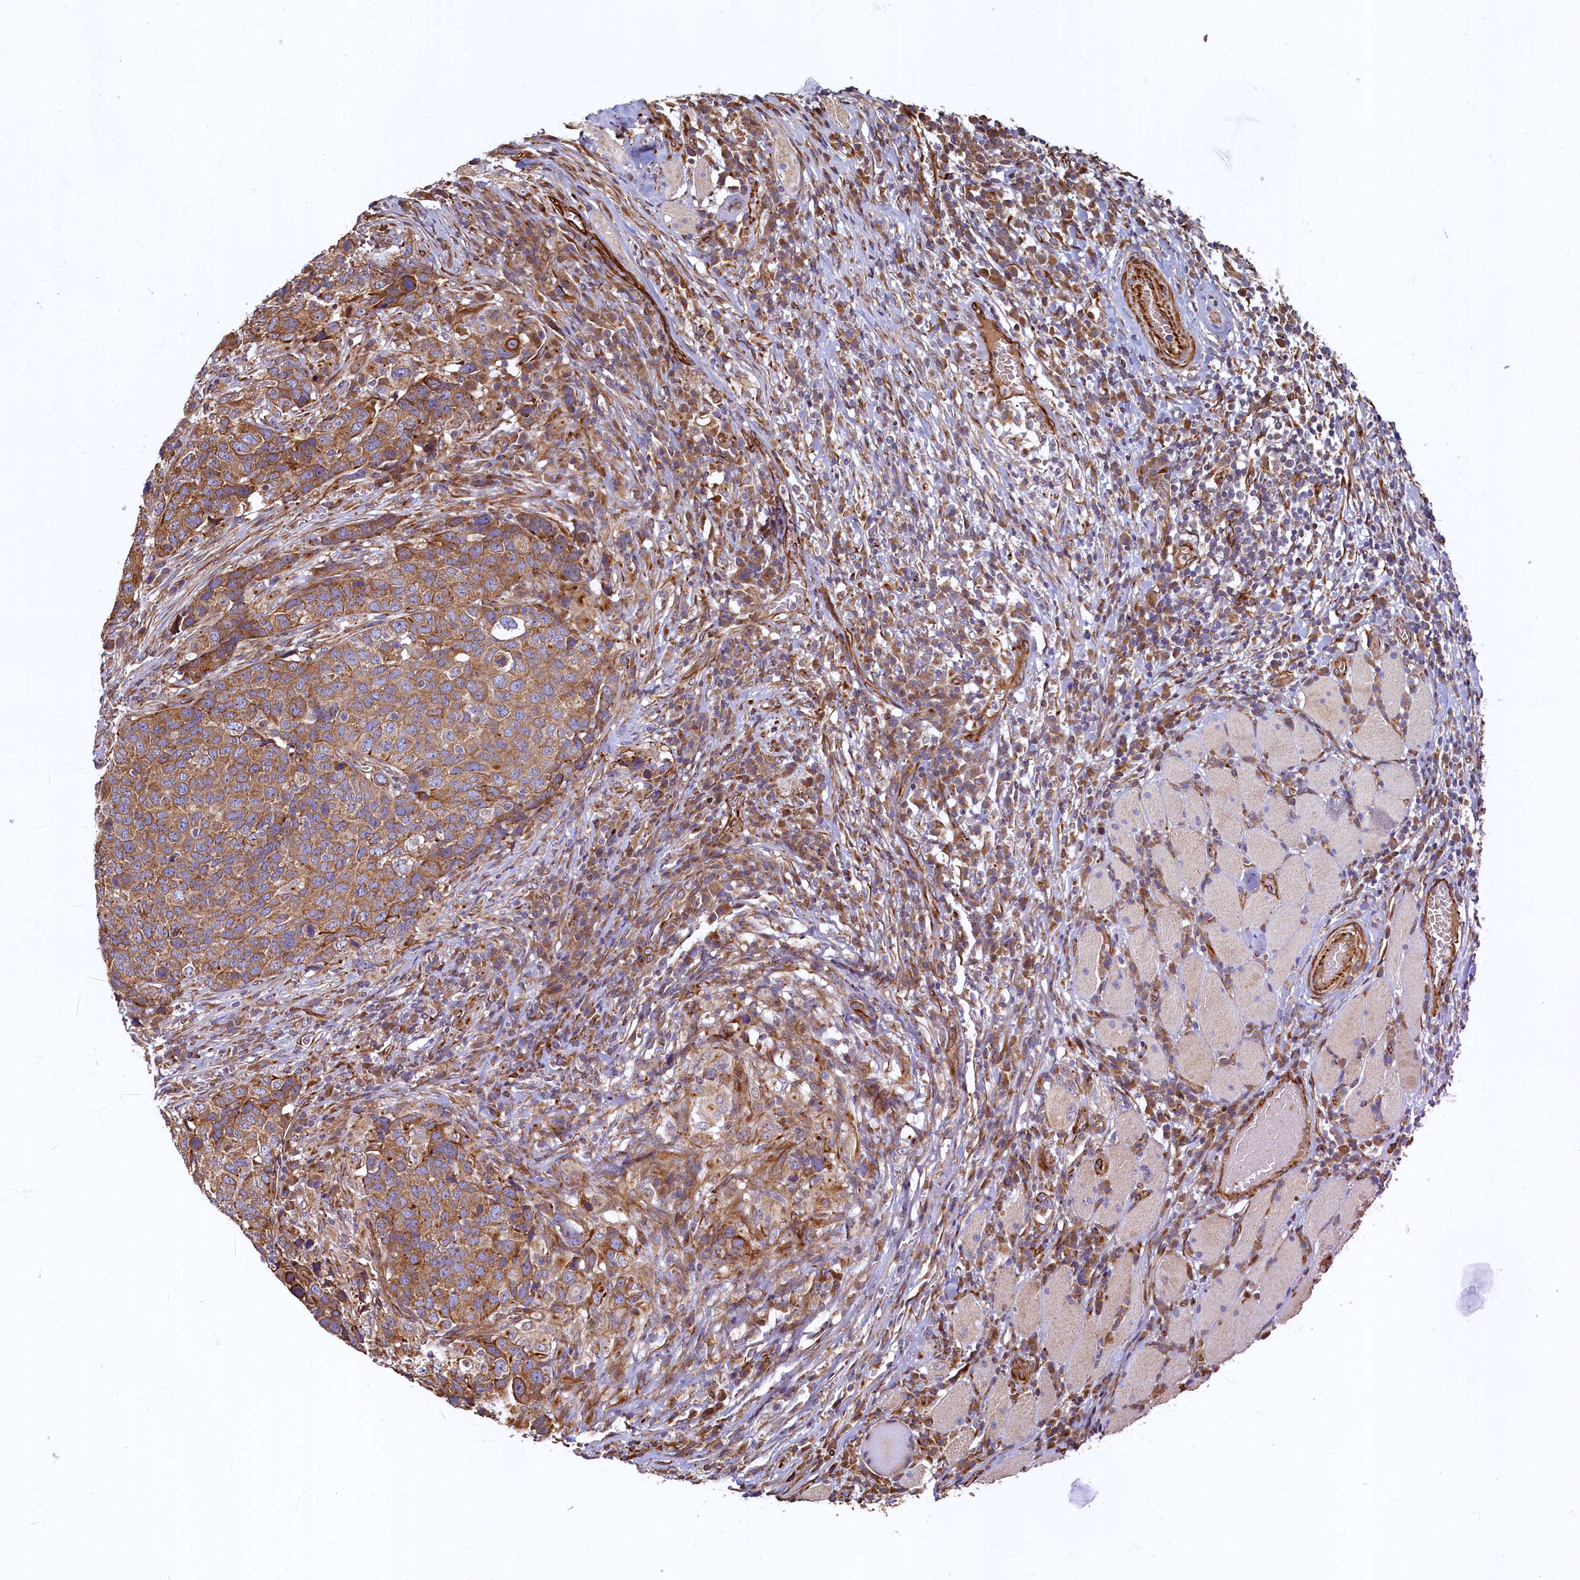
{"staining": {"intensity": "moderate", "quantity": ">75%", "location": "cytoplasmic/membranous"}, "tissue": "head and neck cancer", "cell_type": "Tumor cells", "image_type": "cancer", "snomed": [{"axis": "morphology", "description": "Squamous cell carcinoma, NOS"}, {"axis": "topography", "description": "Head-Neck"}], "caption": "An immunohistochemistry image of neoplastic tissue is shown. Protein staining in brown highlights moderate cytoplasmic/membranous positivity in head and neck cancer within tumor cells. (DAB = brown stain, brightfield microscopy at high magnification).", "gene": "LRRC57", "patient": {"sex": "male", "age": 66}}